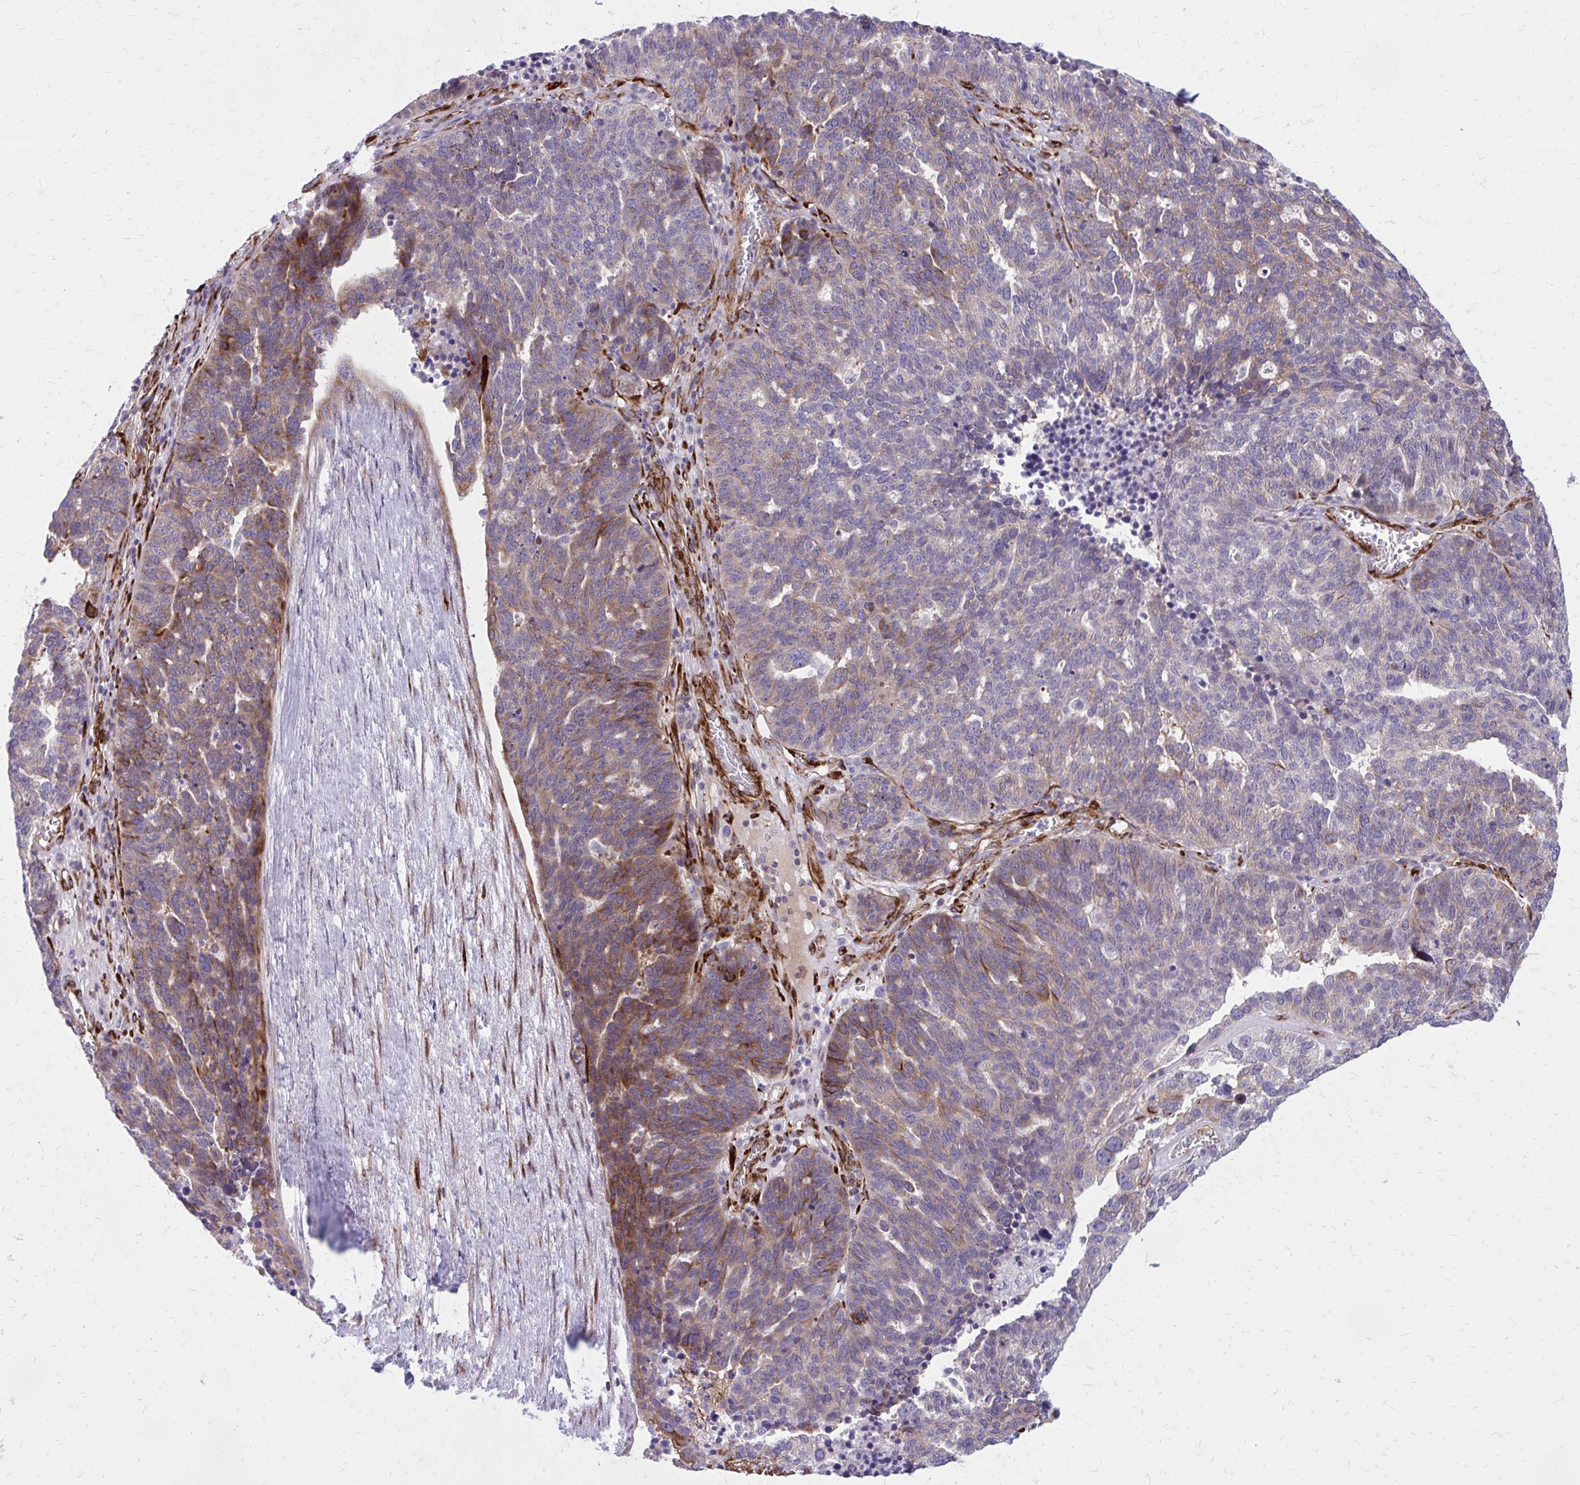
{"staining": {"intensity": "moderate", "quantity": "25%-75%", "location": "cytoplasmic/membranous"}, "tissue": "ovarian cancer", "cell_type": "Tumor cells", "image_type": "cancer", "snomed": [{"axis": "morphology", "description": "Cystadenocarcinoma, serous, NOS"}, {"axis": "topography", "description": "Ovary"}], "caption": "Protein expression analysis of ovarian serous cystadenocarcinoma exhibits moderate cytoplasmic/membranous positivity in about 25%-75% of tumor cells. (DAB IHC with brightfield microscopy, high magnification).", "gene": "BEND5", "patient": {"sex": "female", "age": 59}}